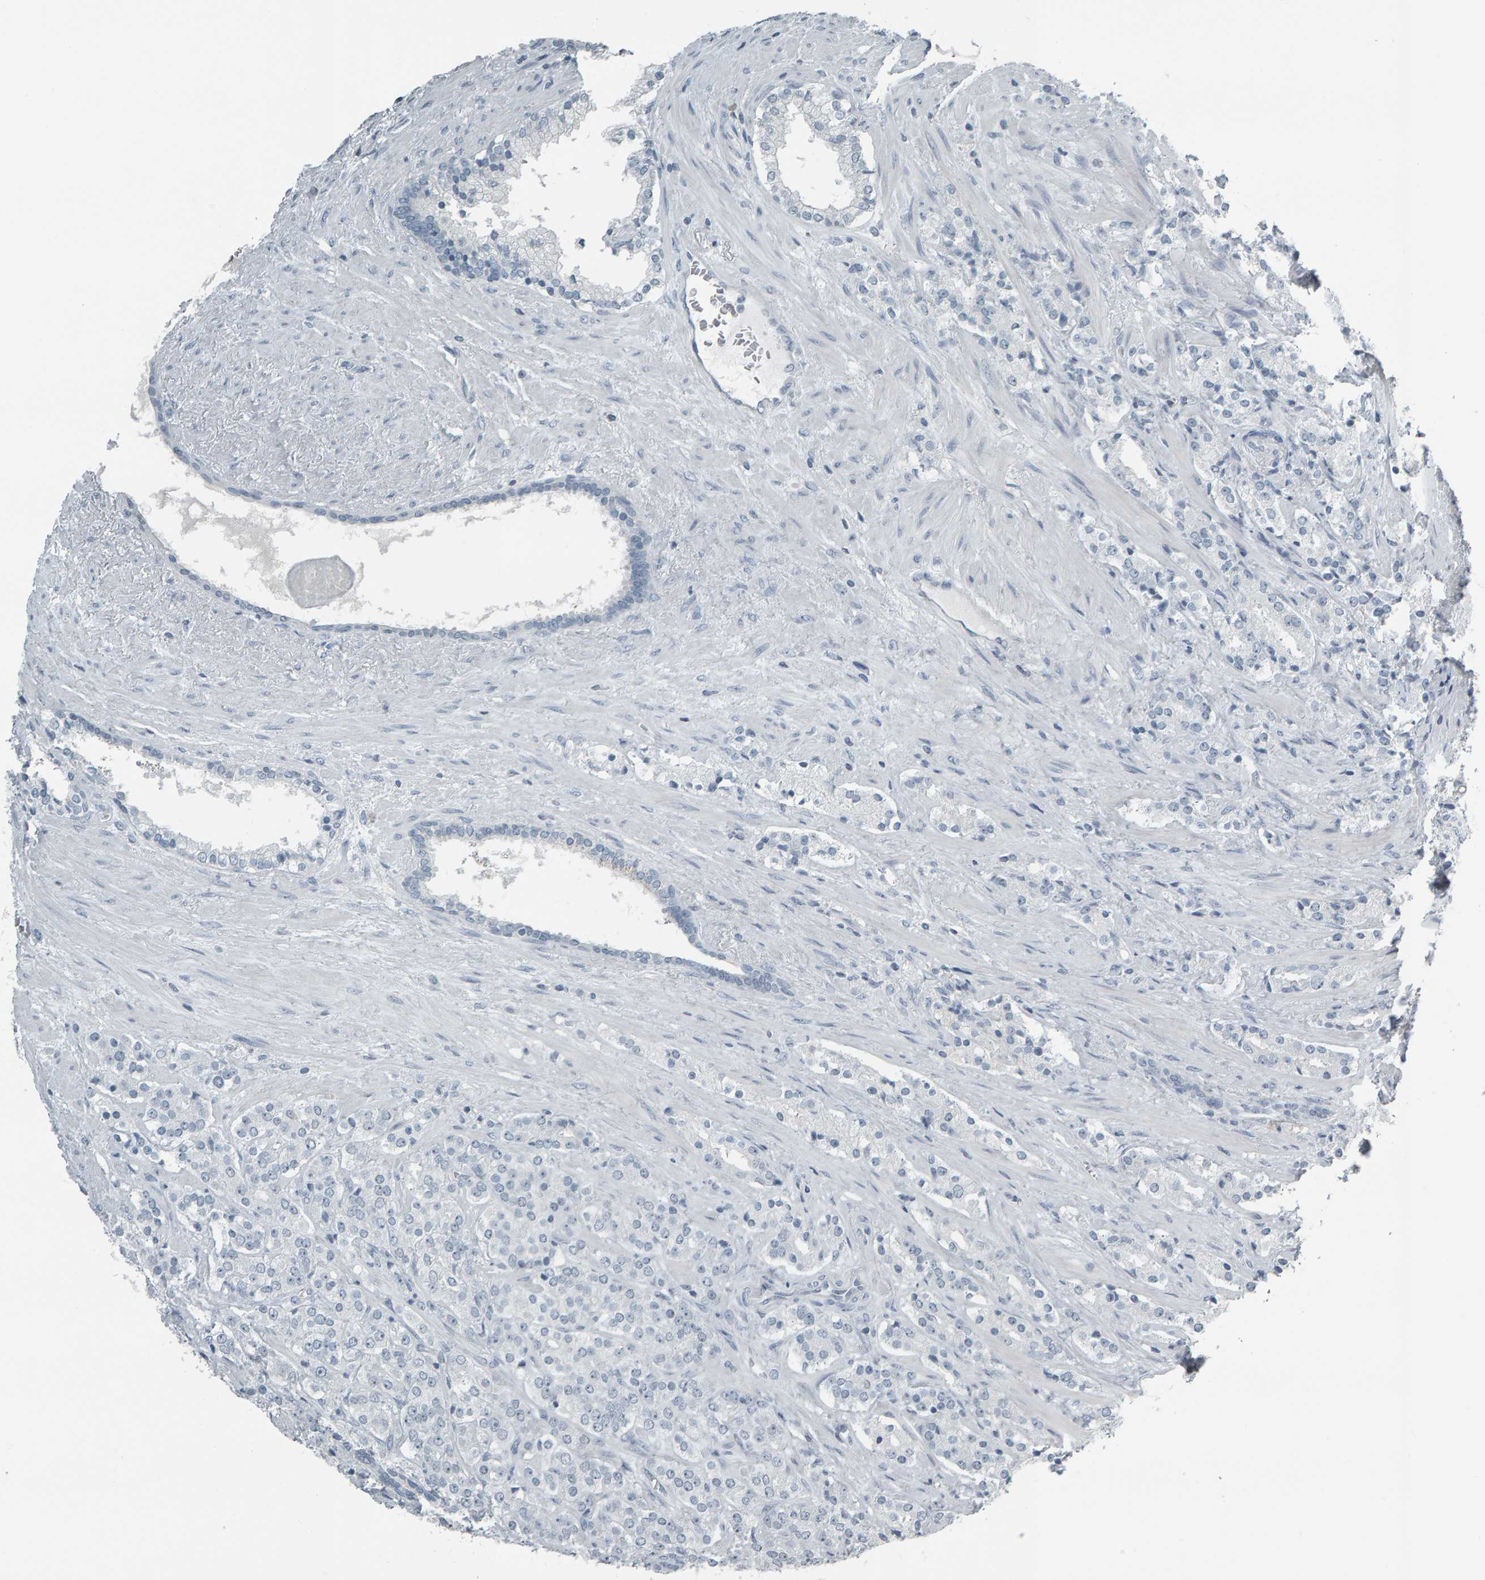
{"staining": {"intensity": "negative", "quantity": "none", "location": "none"}, "tissue": "prostate cancer", "cell_type": "Tumor cells", "image_type": "cancer", "snomed": [{"axis": "morphology", "description": "Adenocarcinoma, High grade"}, {"axis": "topography", "description": "Prostate"}], "caption": "High magnification brightfield microscopy of adenocarcinoma (high-grade) (prostate) stained with DAB (brown) and counterstained with hematoxylin (blue): tumor cells show no significant expression. The staining was performed using DAB to visualize the protein expression in brown, while the nuclei were stained in blue with hematoxylin (Magnification: 20x).", "gene": "PYY", "patient": {"sex": "male", "age": 71}}